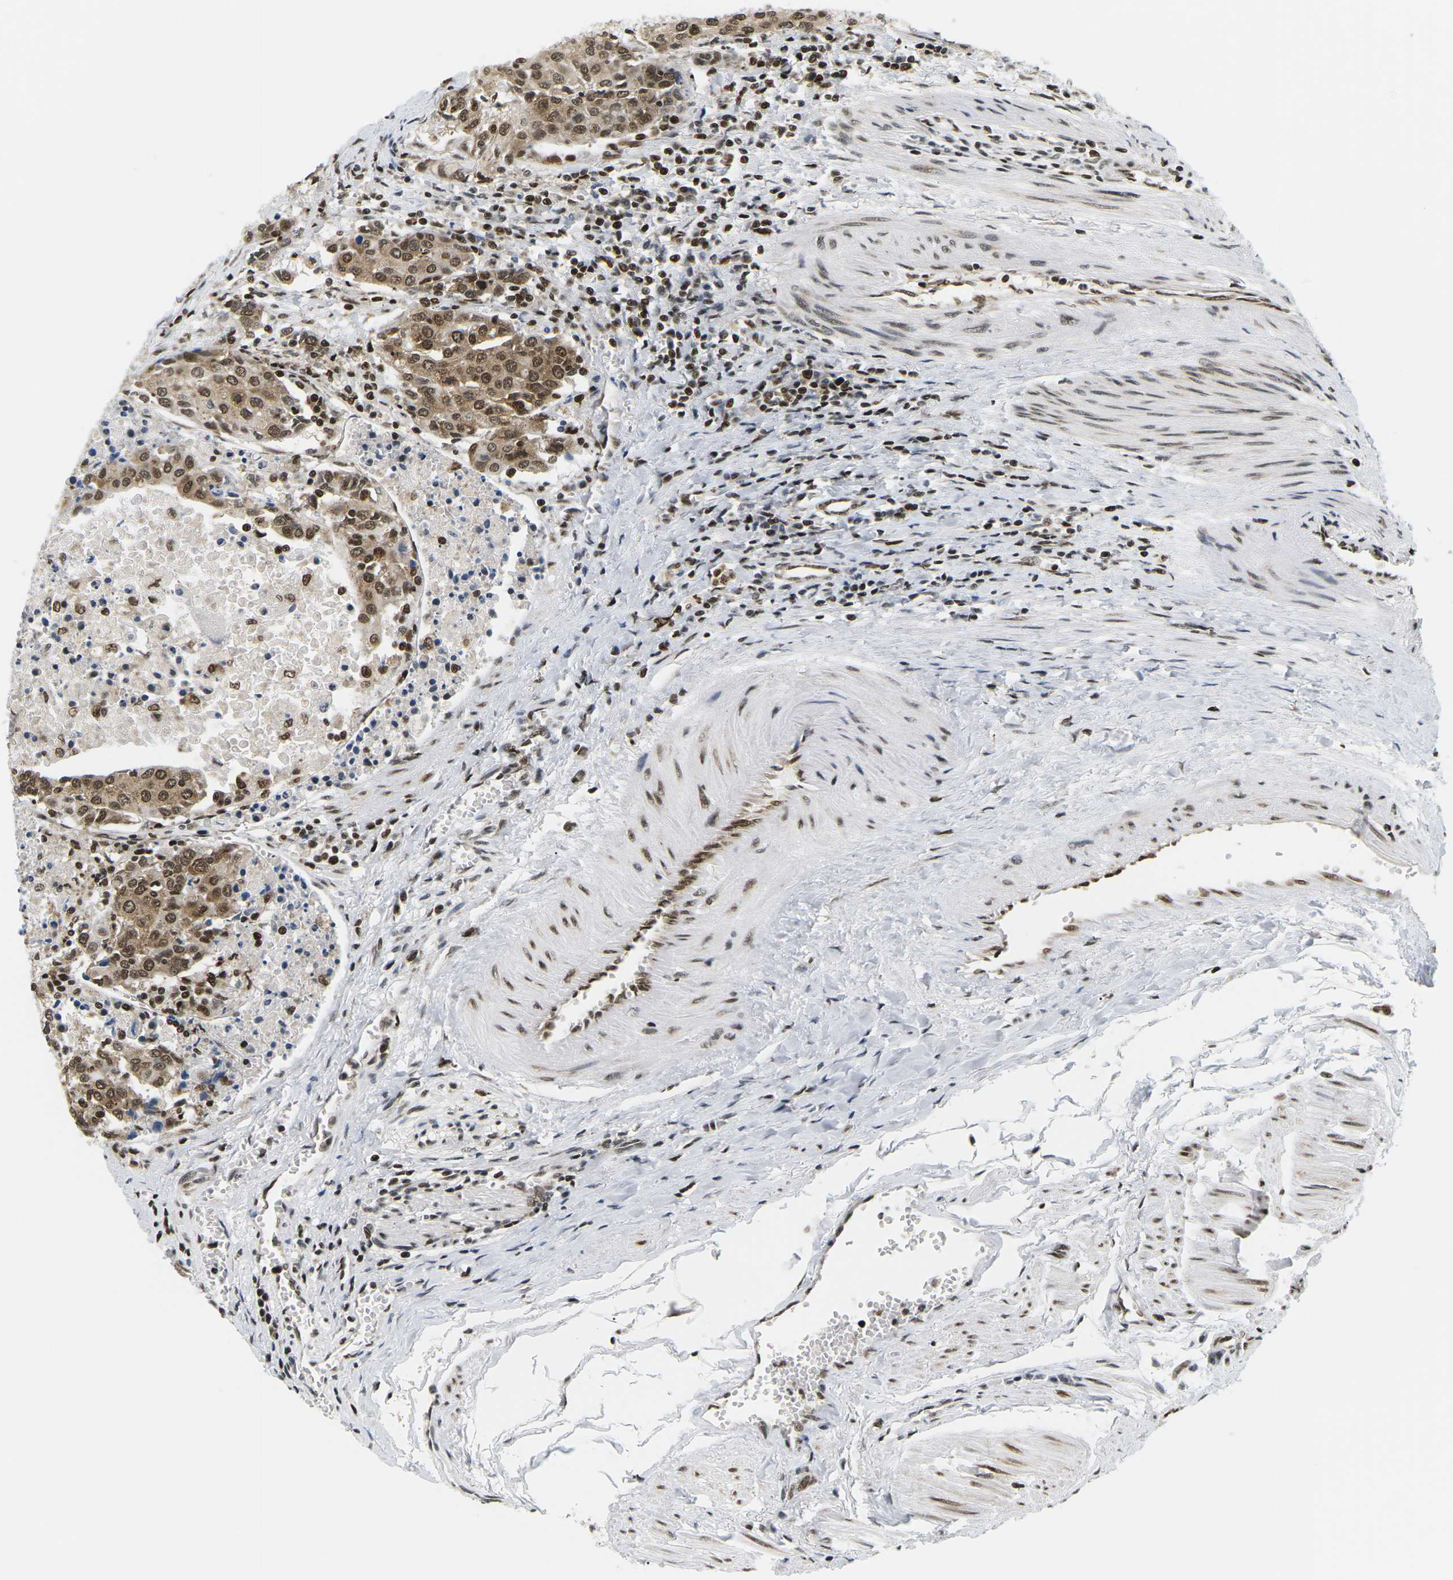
{"staining": {"intensity": "moderate", "quantity": ">75%", "location": "cytoplasmic/membranous,nuclear"}, "tissue": "urothelial cancer", "cell_type": "Tumor cells", "image_type": "cancer", "snomed": [{"axis": "morphology", "description": "Urothelial carcinoma, High grade"}, {"axis": "topography", "description": "Urinary bladder"}], "caption": "Urothelial cancer was stained to show a protein in brown. There is medium levels of moderate cytoplasmic/membranous and nuclear expression in about >75% of tumor cells. (brown staining indicates protein expression, while blue staining denotes nuclei).", "gene": "CELF1", "patient": {"sex": "female", "age": 85}}